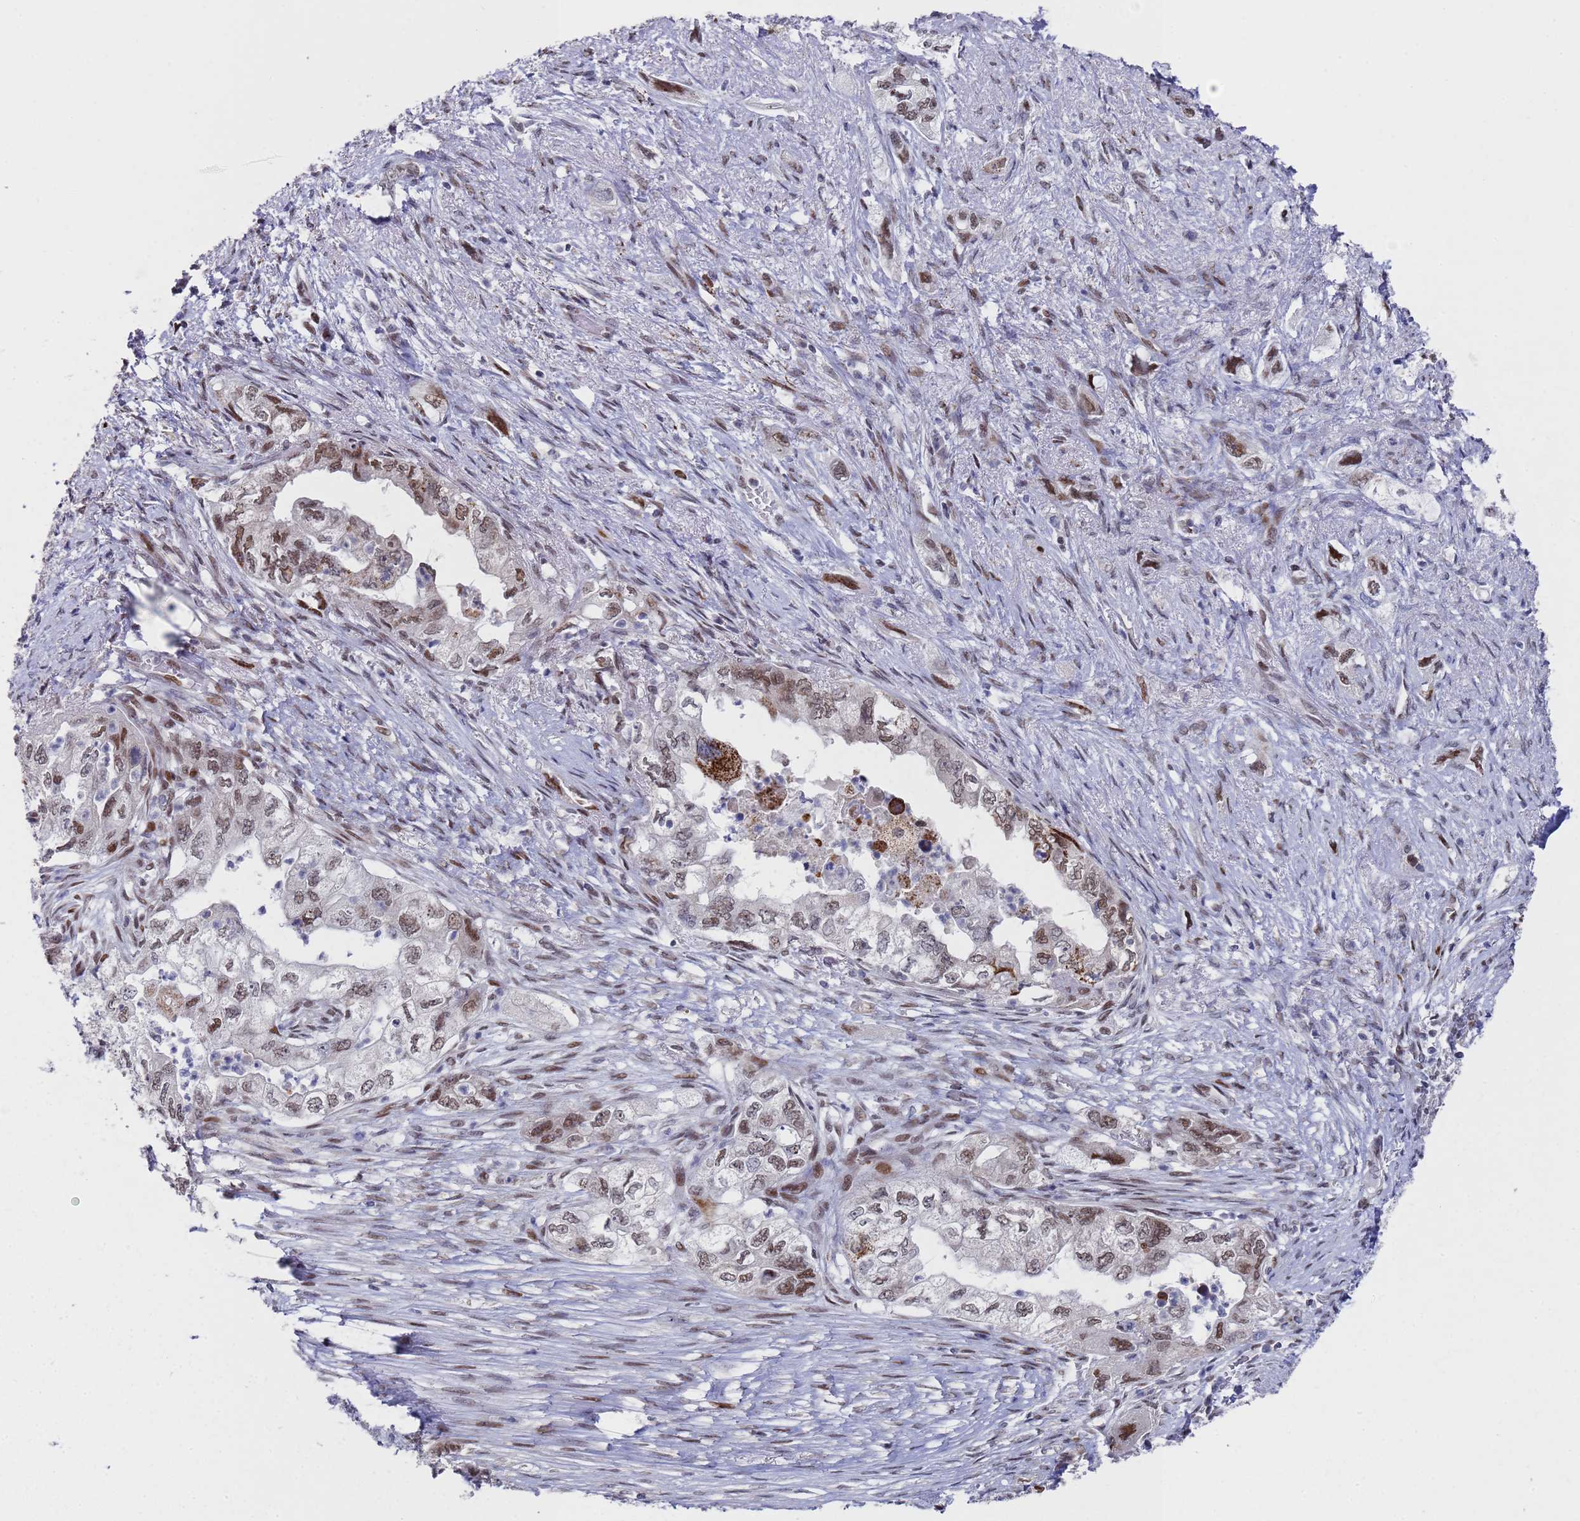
{"staining": {"intensity": "moderate", "quantity": ">75%", "location": "nuclear"}, "tissue": "pancreatic cancer", "cell_type": "Tumor cells", "image_type": "cancer", "snomed": [{"axis": "morphology", "description": "Adenocarcinoma, NOS"}, {"axis": "topography", "description": "Pancreas"}], "caption": "Human adenocarcinoma (pancreatic) stained with a brown dye demonstrates moderate nuclear positive expression in approximately >75% of tumor cells.", "gene": "COPS6", "patient": {"sex": "female", "age": 73}}